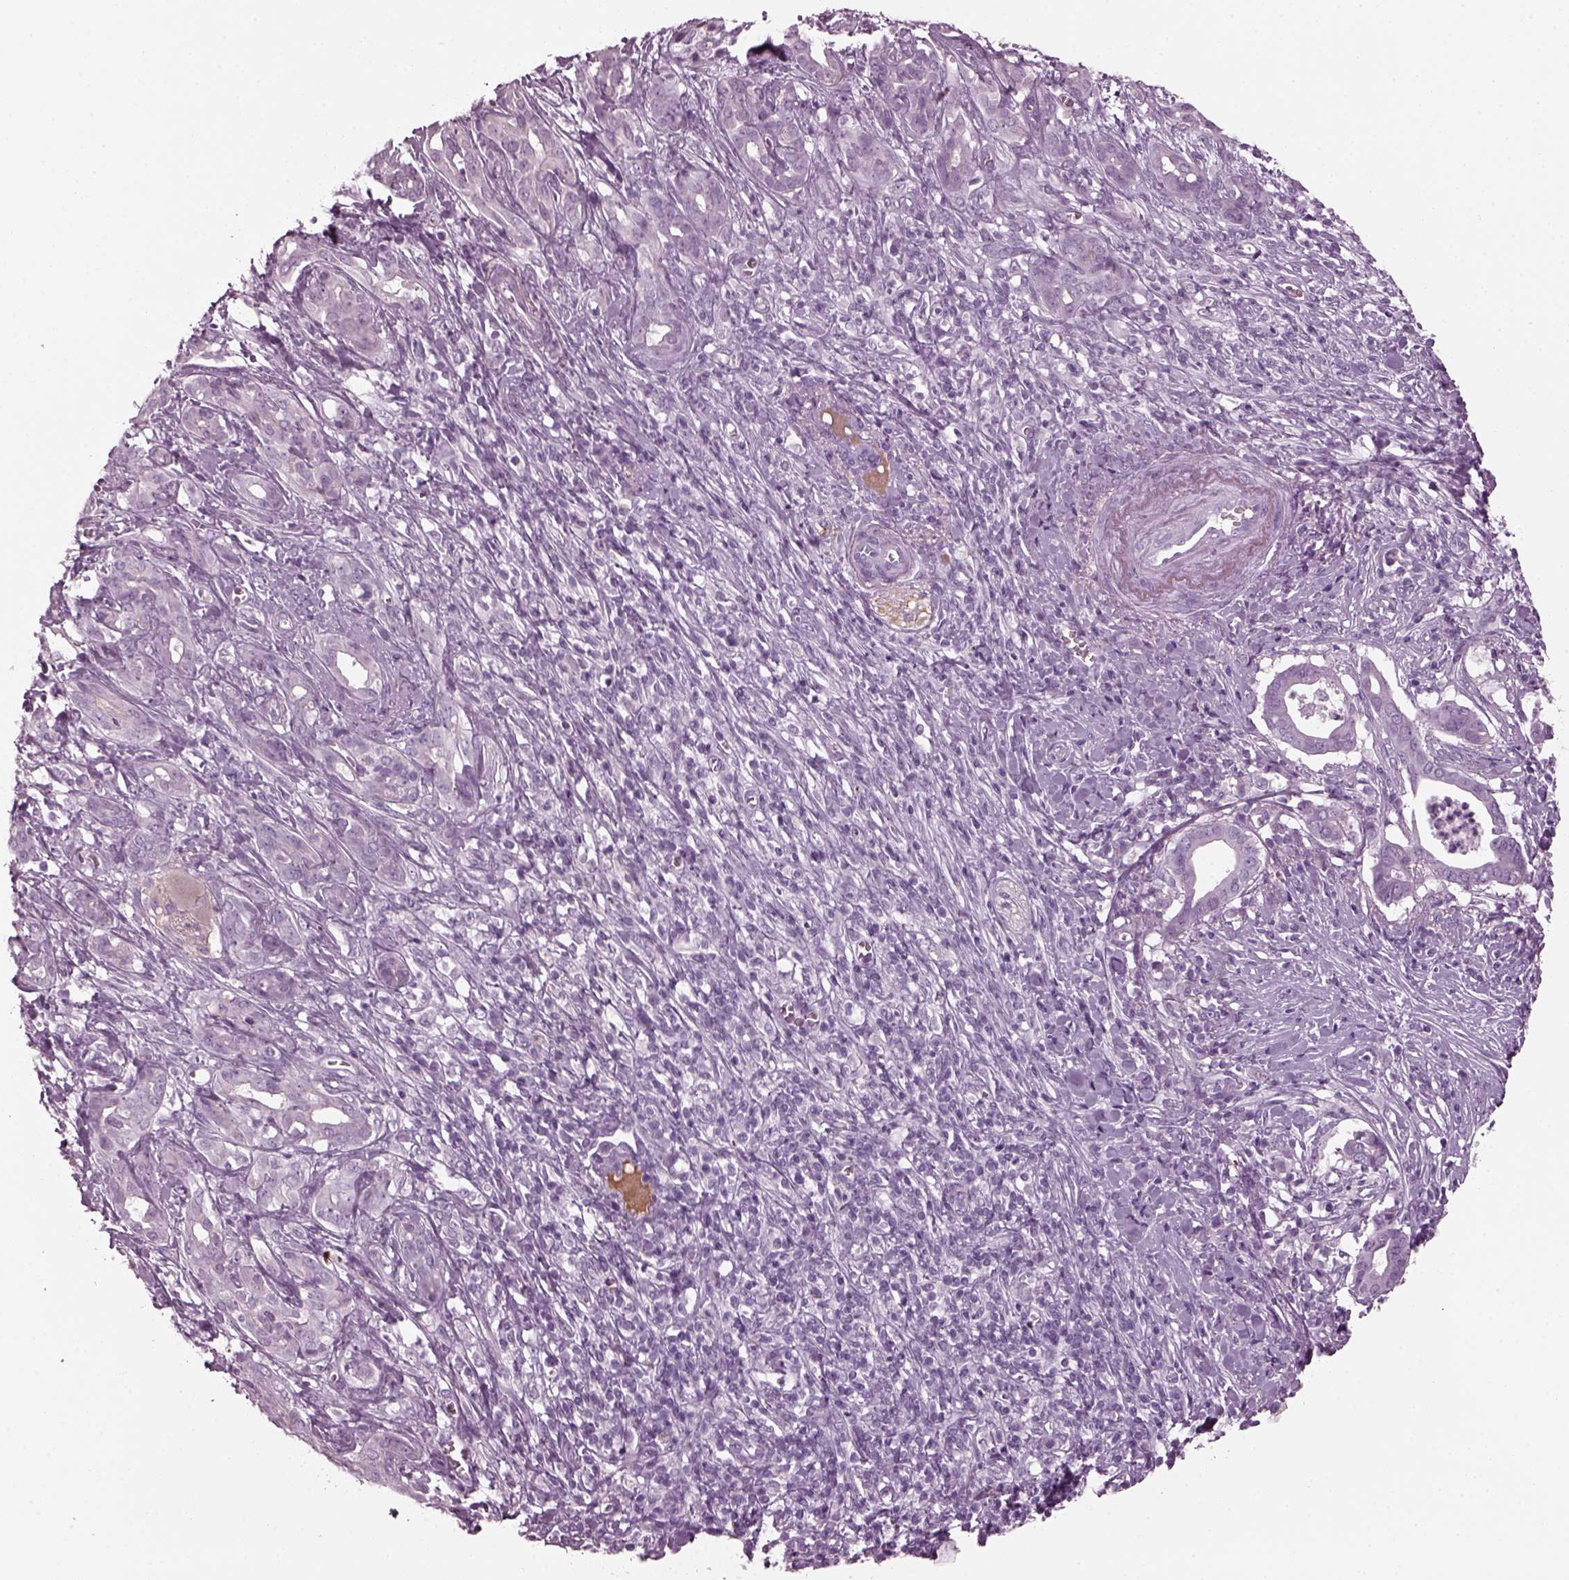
{"staining": {"intensity": "negative", "quantity": "none", "location": "none"}, "tissue": "pancreatic cancer", "cell_type": "Tumor cells", "image_type": "cancer", "snomed": [{"axis": "morphology", "description": "Adenocarcinoma, NOS"}, {"axis": "topography", "description": "Pancreas"}], "caption": "Tumor cells are negative for brown protein staining in adenocarcinoma (pancreatic).", "gene": "DPYSL5", "patient": {"sex": "male", "age": 61}}